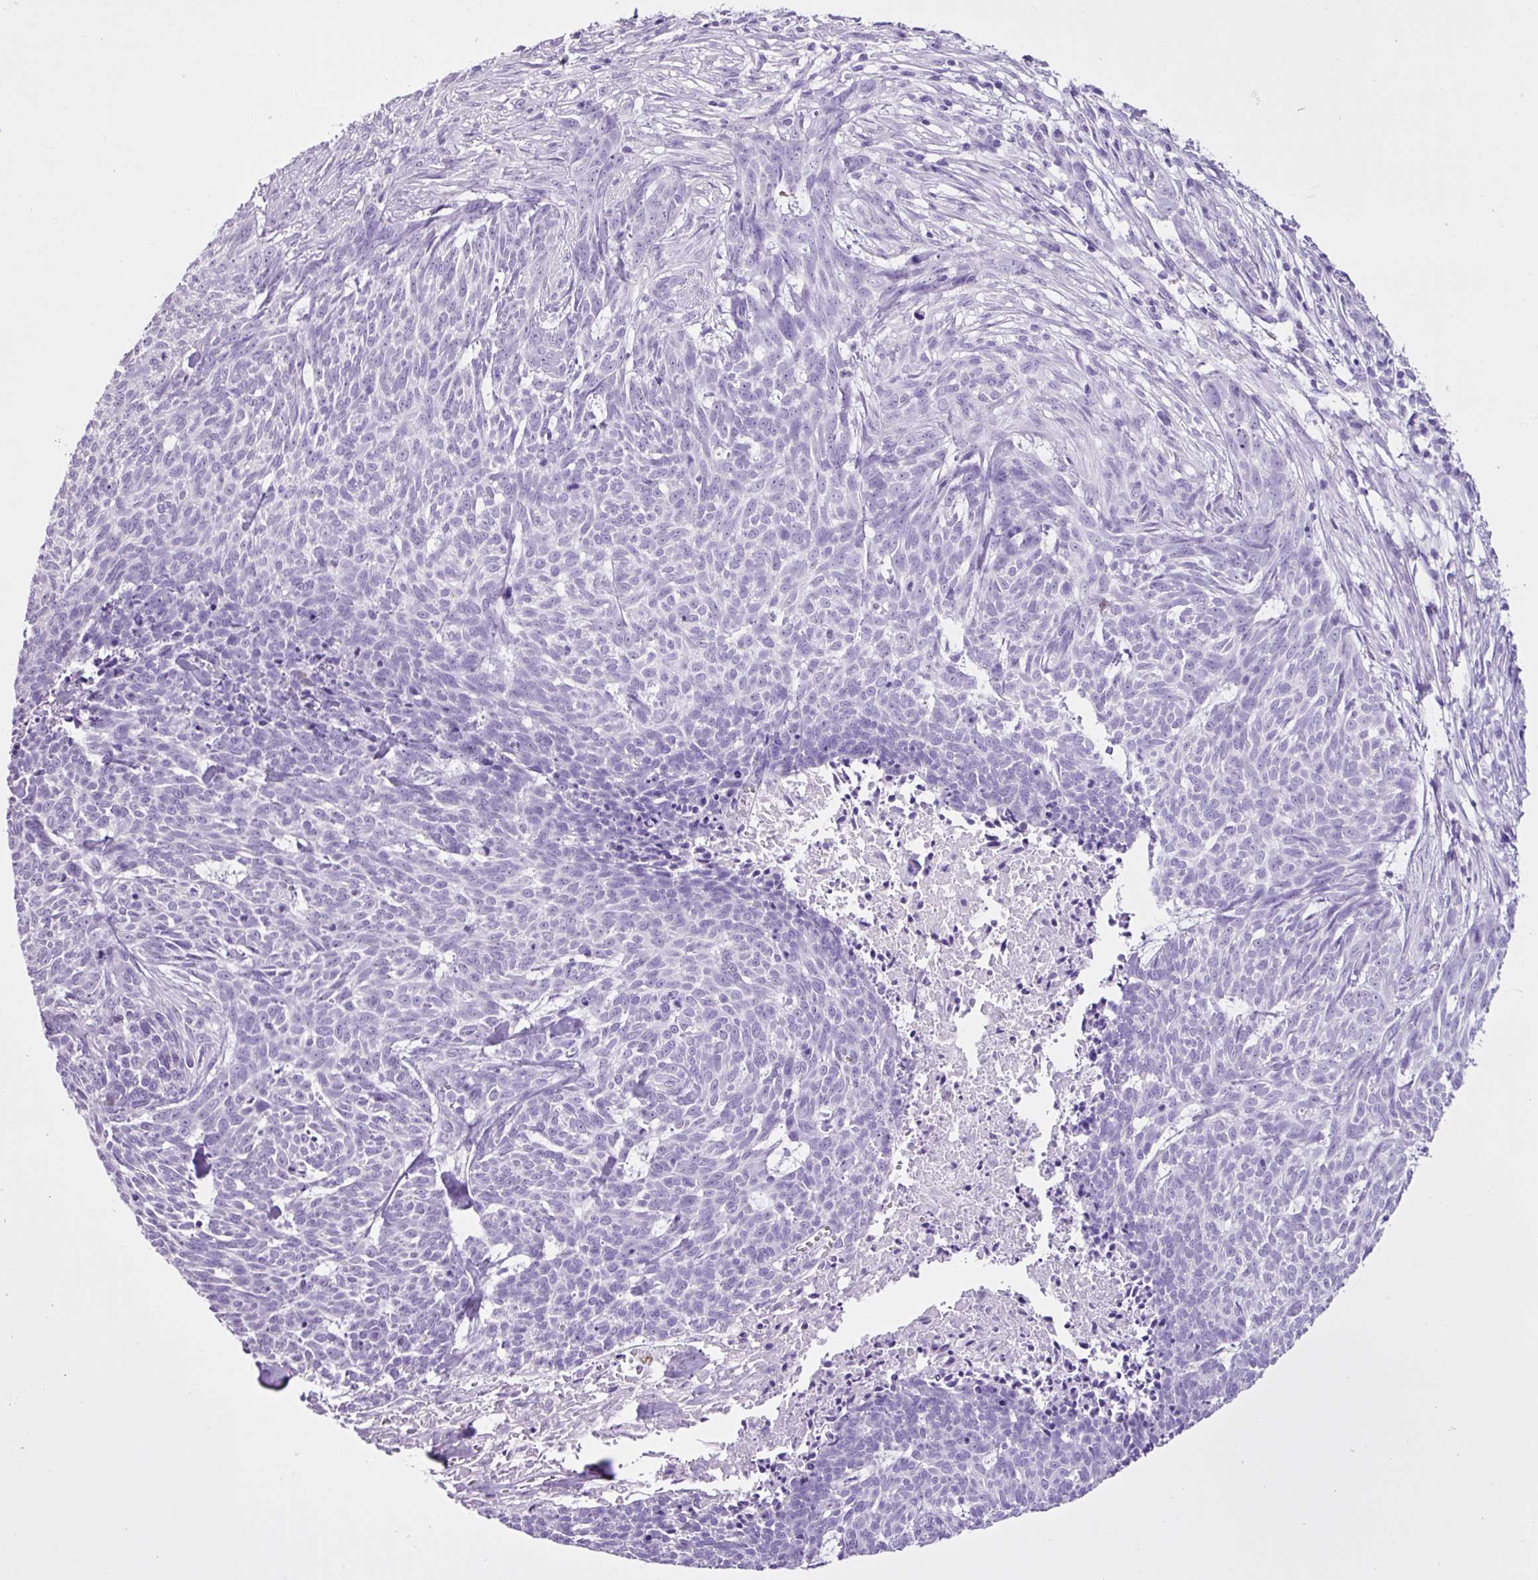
{"staining": {"intensity": "negative", "quantity": "none", "location": "none"}, "tissue": "skin cancer", "cell_type": "Tumor cells", "image_type": "cancer", "snomed": [{"axis": "morphology", "description": "Basal cell carcinoma"}, {"axis": "topography", "description": "Skin"}], "caption": "This is an immunohistochemistry (IHC) micrograph of human skin cancer. There is no expression in tumor cells.", "gene": "PGR", "patient": {"sex": "female", "age": 93}}